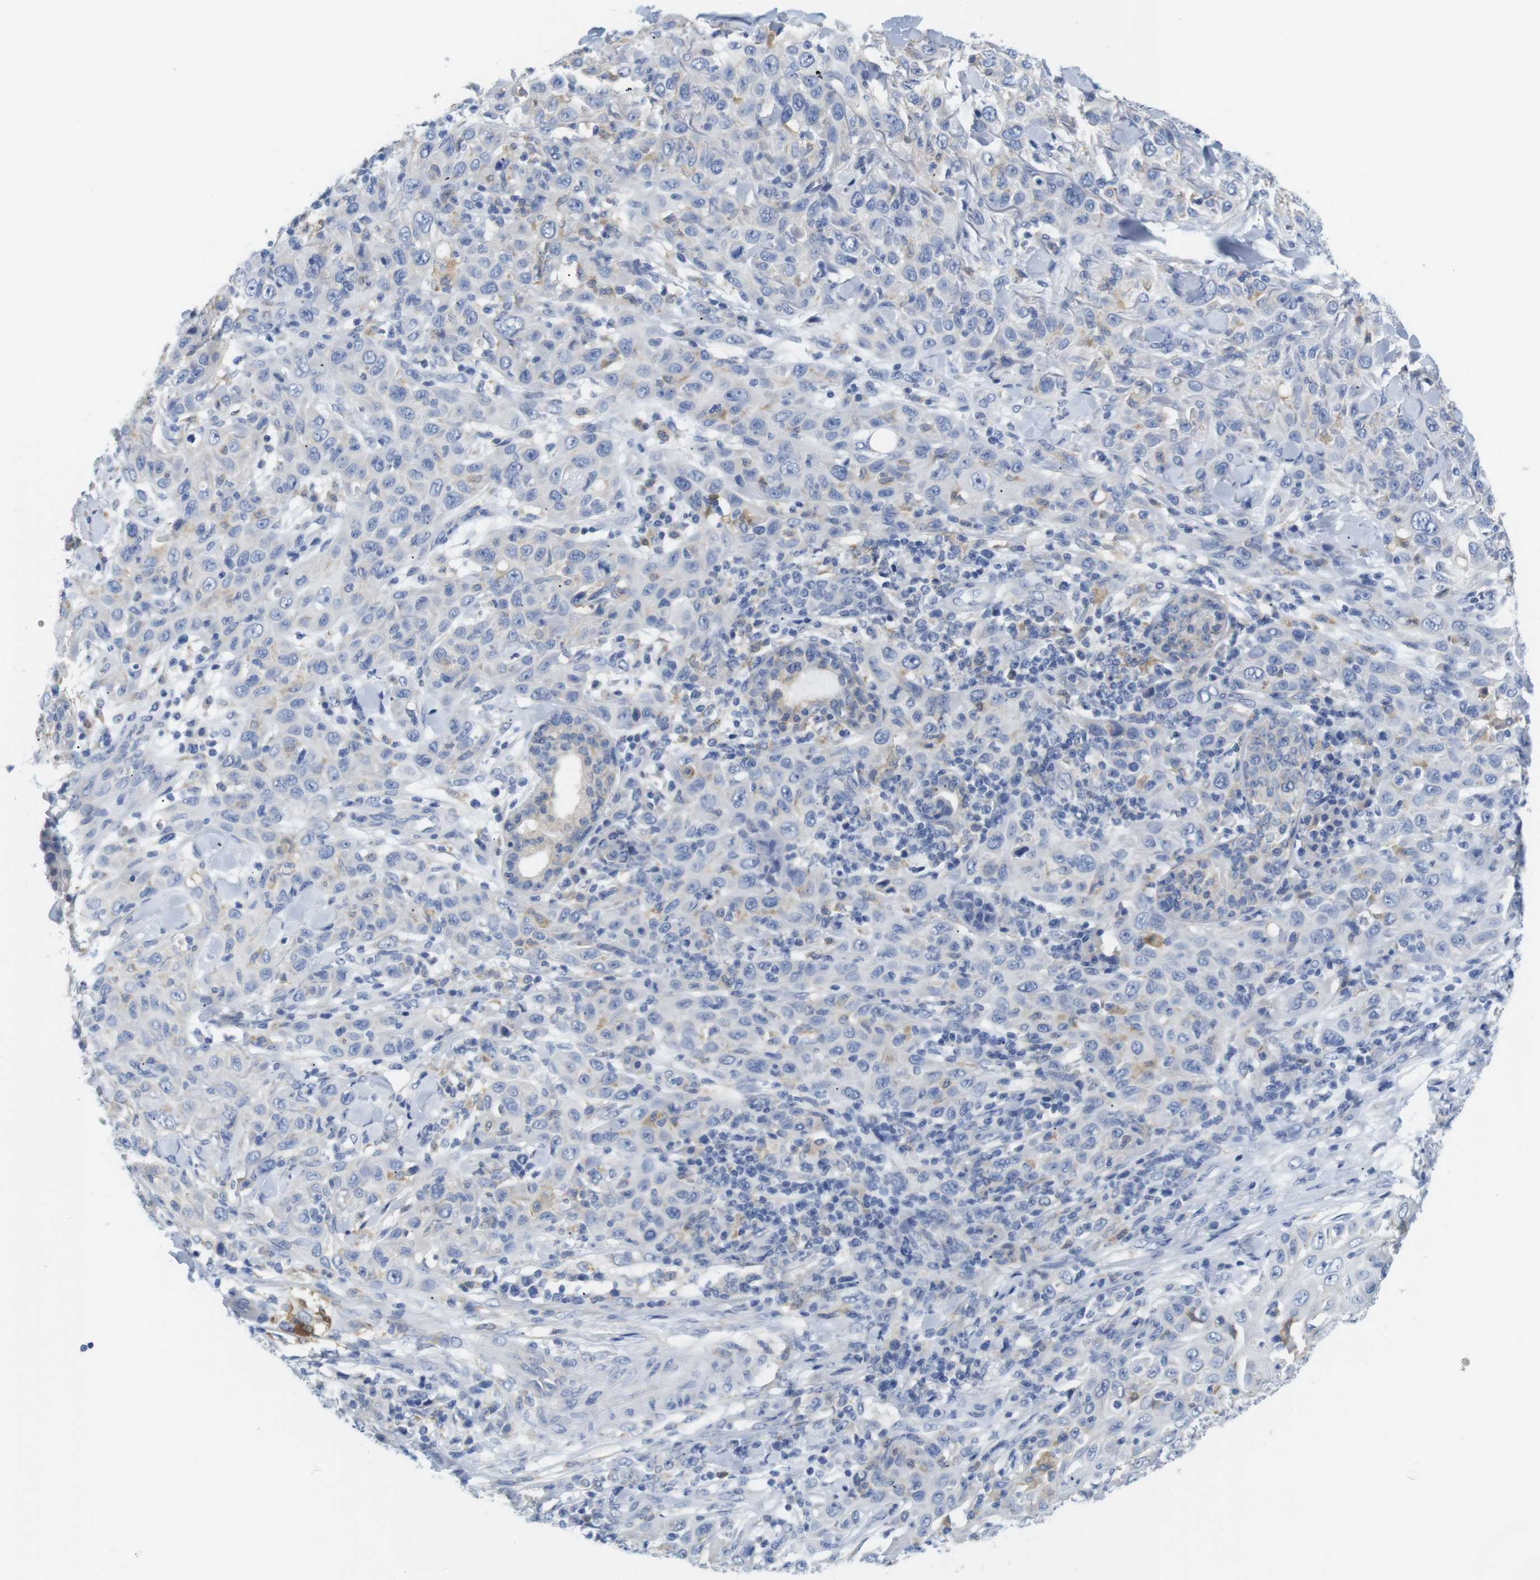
{"staining": {"intensity": "negative", "quantity": "none", "location": "none"}, "tissue": "skin cancer", "cell_type": "Tumor cells", "image_type": "cancer", "snomed": [{"axis": "morphology", "description": "Squamous cell carcinoma, NOS"}, {"axis": "topography", "description": "Skin"}], "caption": "There is no significant expression in tumor cells of skin cancer (squamous cell carcinoma).", "gene": "NEBL", "patient": {"sex": "female", "age": 88}}